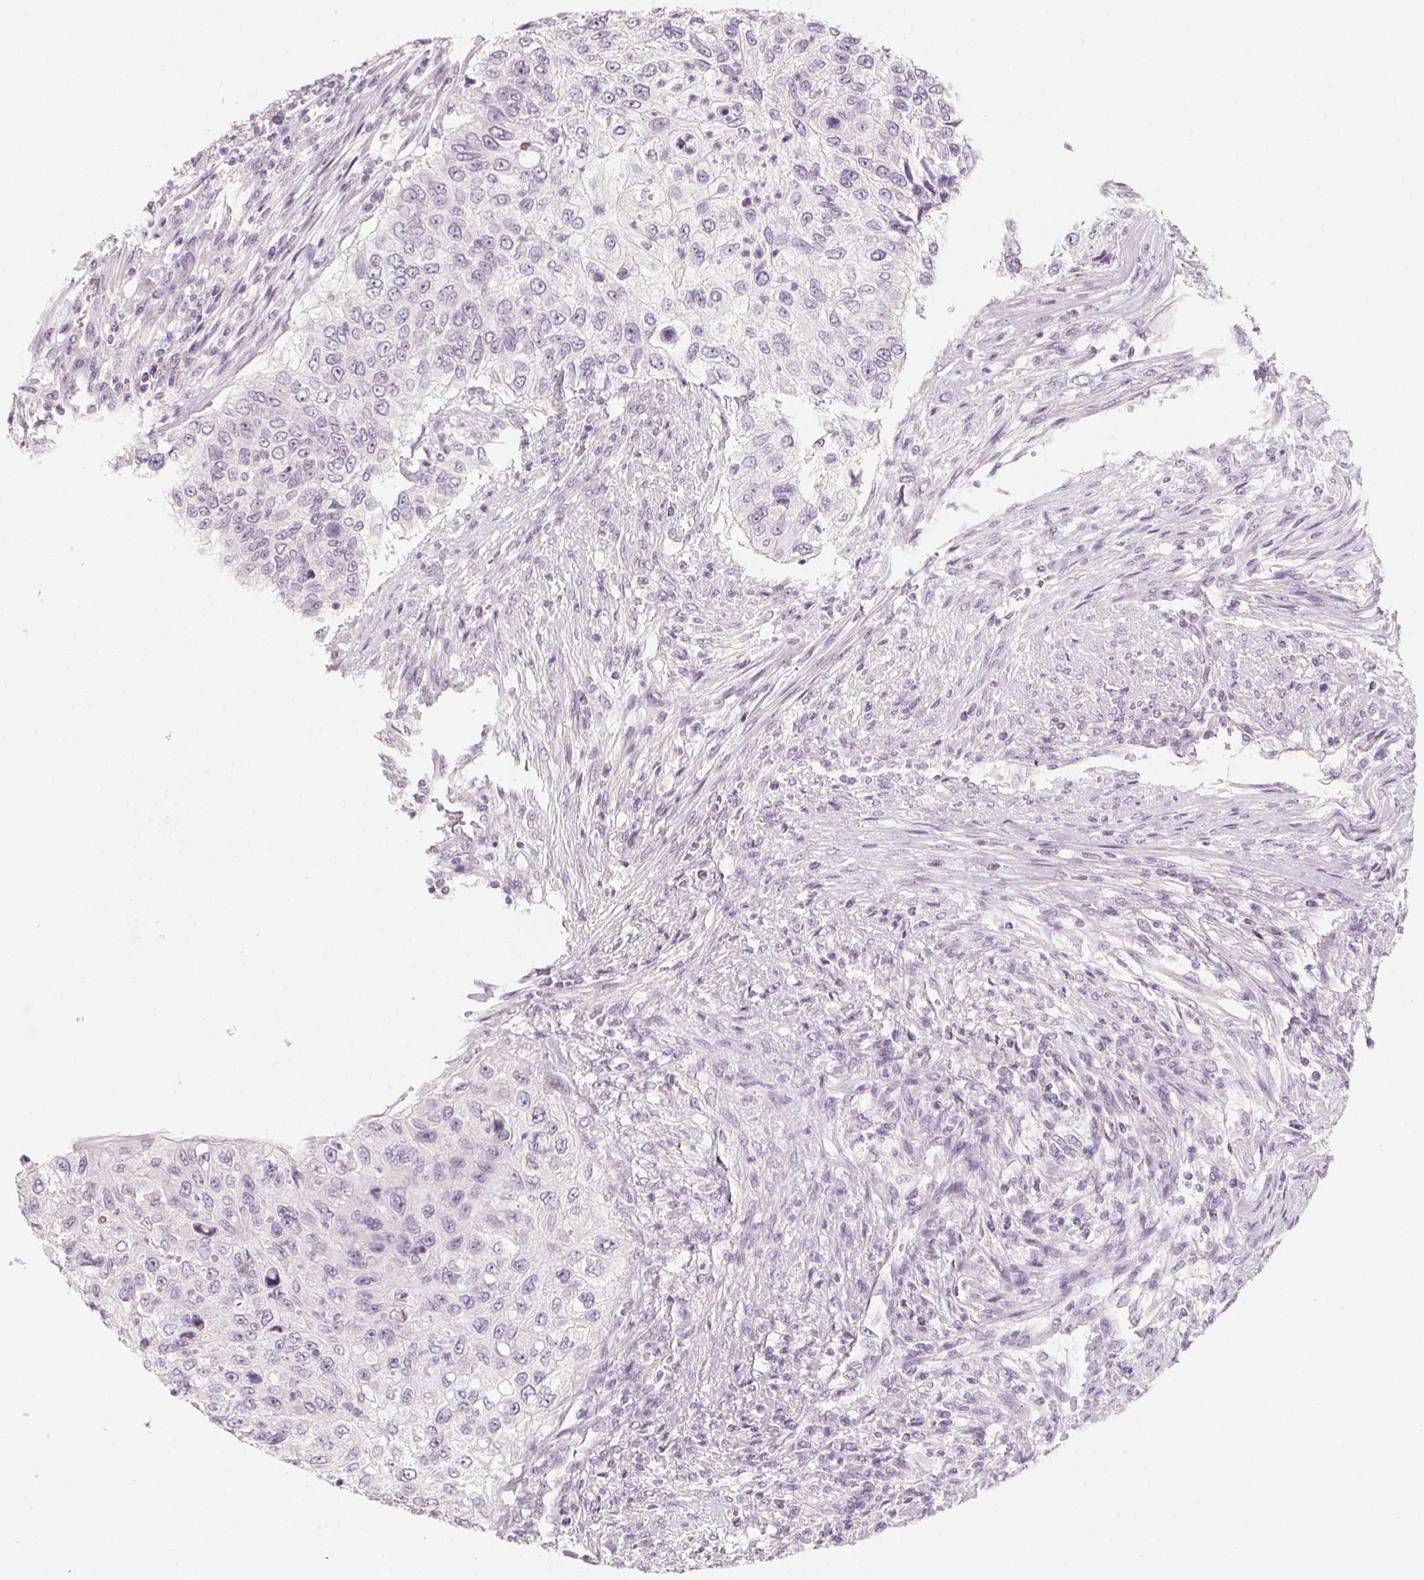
{"staining": {"intensity": "negative", "quantity": "none", "location": "none"}, "tissue": "urothelial cancer", "cell_type": "Tumor cells", "image_type": "cancer", "snomed": [{"axis": "morphology", "description": "Urothelial carcinoma, High grade"}, {"axis": "topography", "description": "Urinary bladder"}], "caption": "Immunohistochemistry micrograph of urothelial cancer stained for a protein (brown), which shows no staining in tumor cells.", "gene": "CAPZA3", "patient": {"sex": "female", "age": 60}}